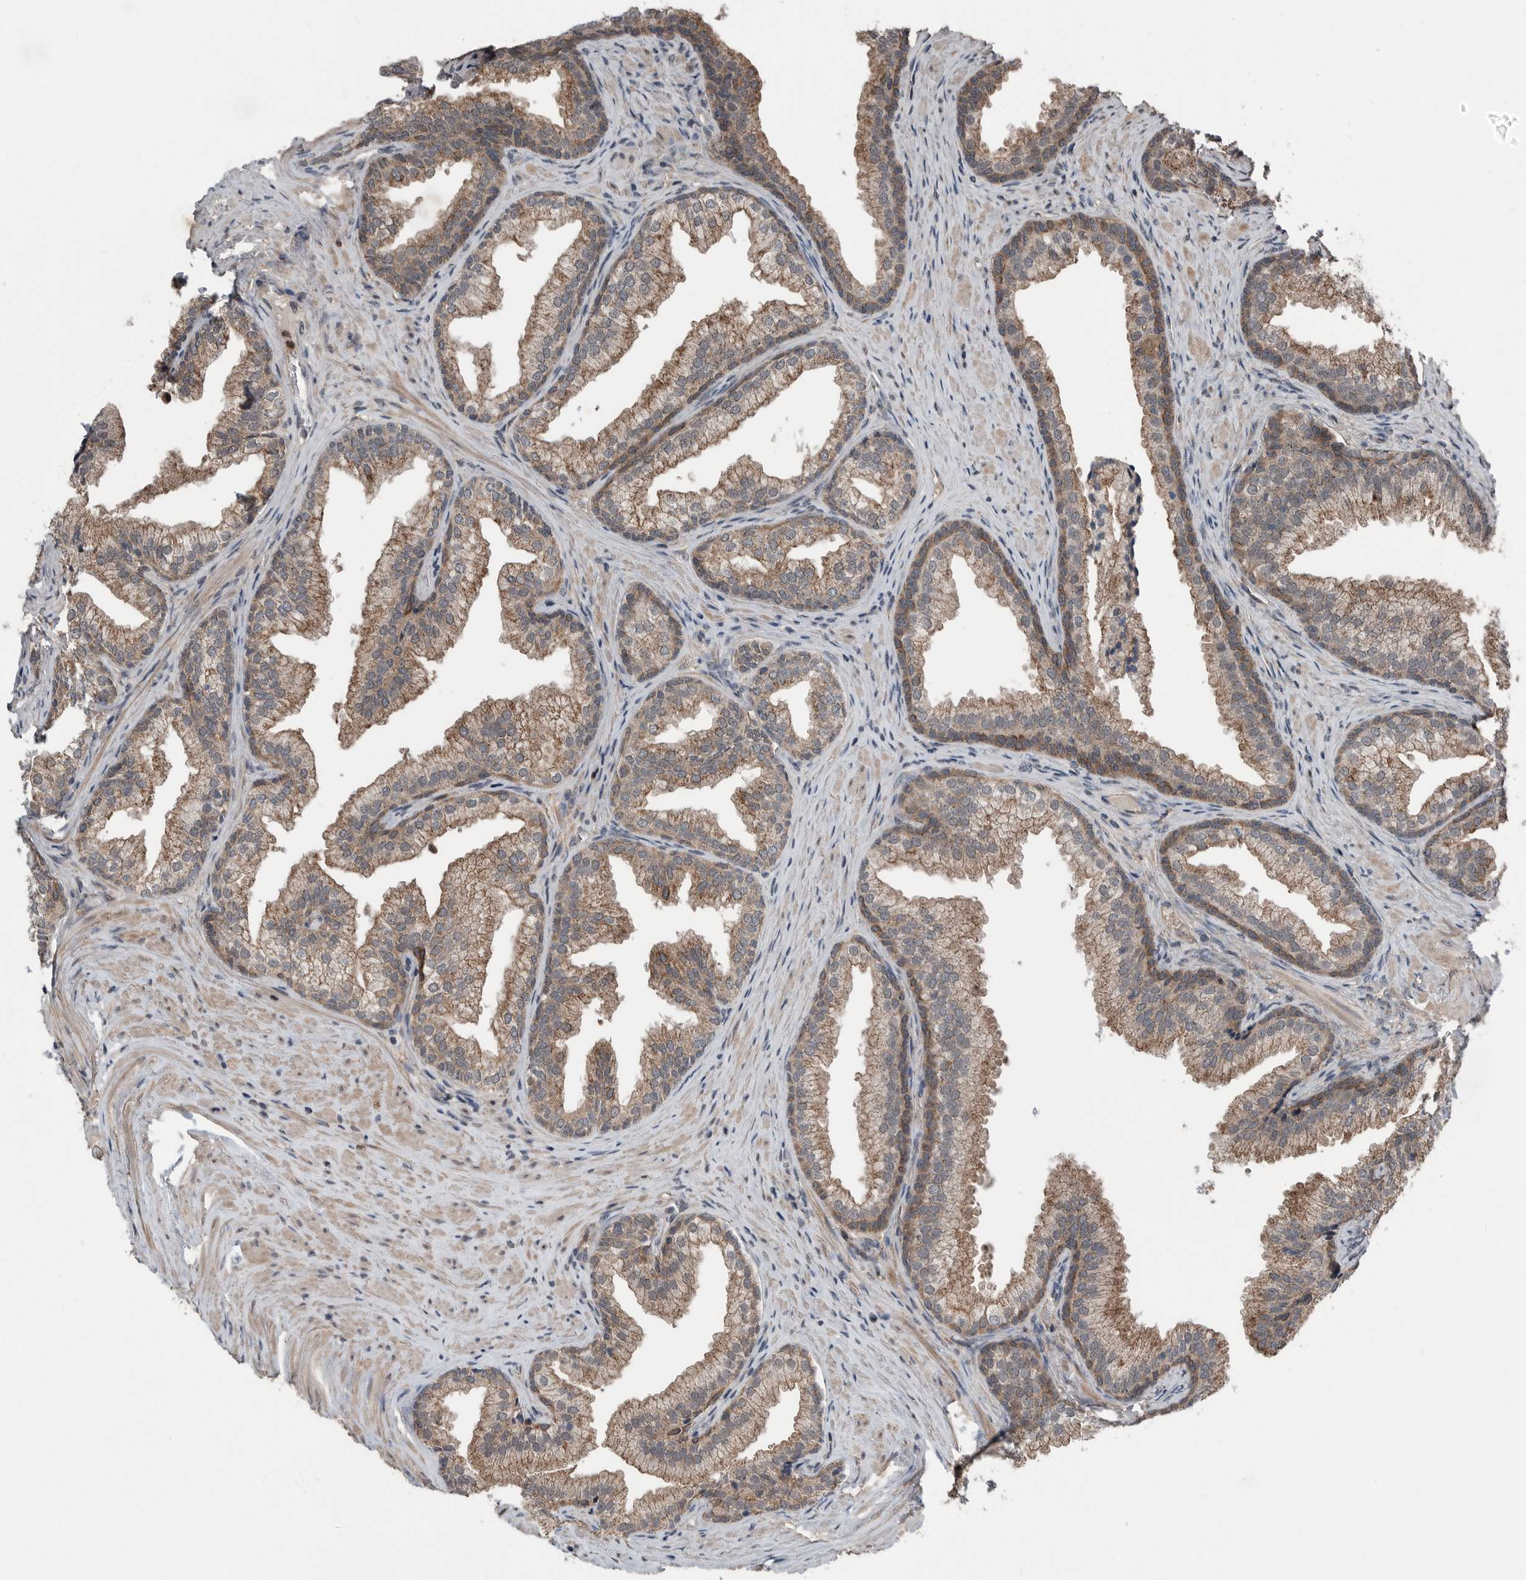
{"staining": {"intensity": "moderate", "quantity": ">75%", "location": "cytoplasmic/membranous"}, "tissue": "prostate", "cell_type": "Glandular cells", "image_type": "normal", "snomed": [{"axis": "morphology", "description": "Normal tissue, NOS"}, {"axis": "topography", "description": "Prostate"}], "caption": "Prostate stained with immunohistochemistry demonstrates moderate cytoplasmic/membranous staining in approximately >75% of glandular cells.", "gene": "SCP2", "patient": {"sex": "male", "age": 76}}